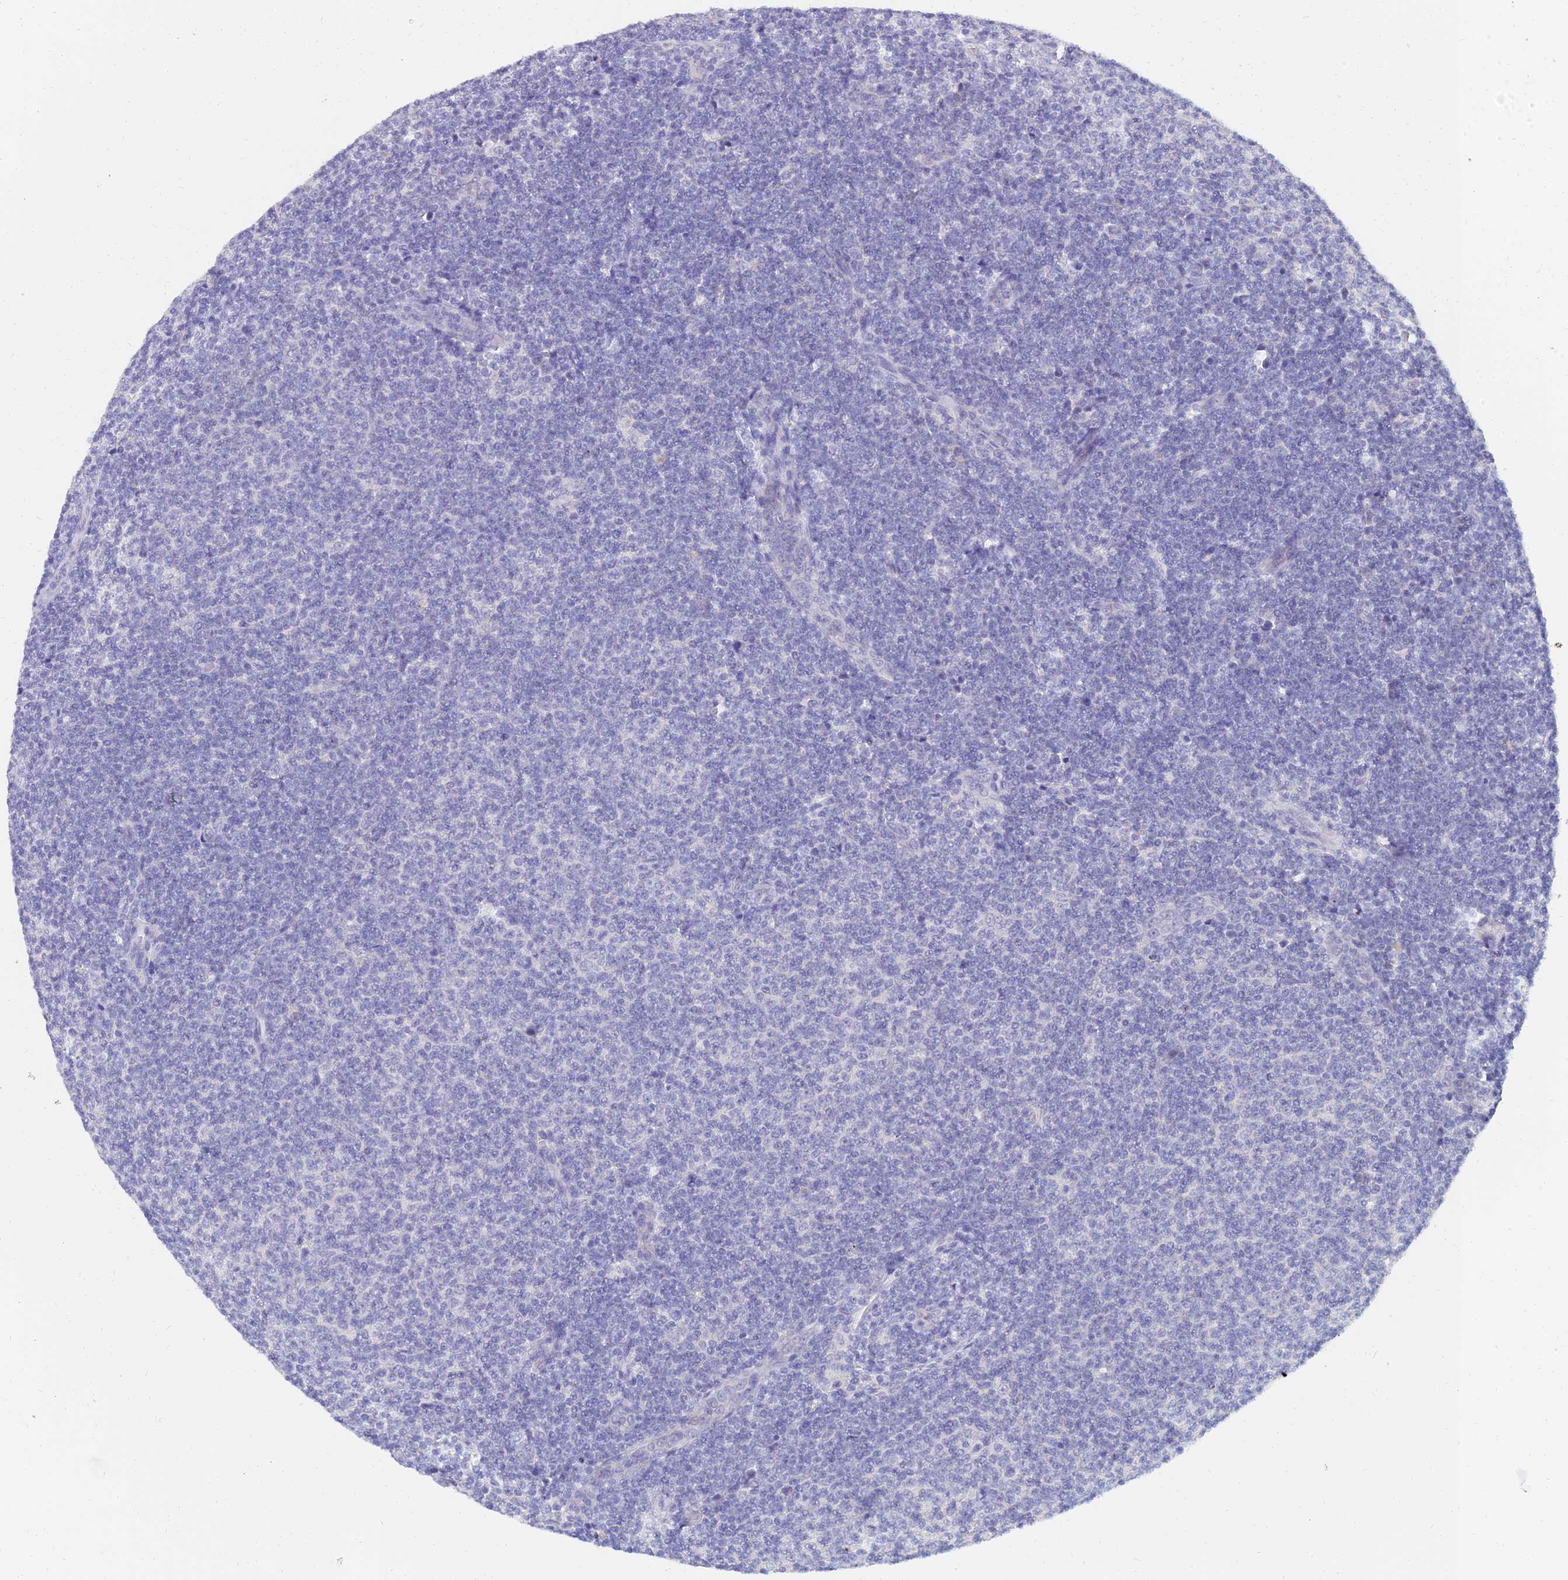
{"staining": {"intensity": "negative", "quantity": "none", "location": "none"}, "tissue": "lymphoma", "cell_type": "Tumor cells", "image_type": "cancer", "snomed": [{"axis": "morphology", "description": "Malignant lymphoma, non-Hodgkin's type, Low grade"}, {"axis": "topography", "description": "Lymph node"}], "caption": "Lymphoma stained for a protein using immunohistochemistry (IHC) displays no staining tumor cells.", "gene": "NPY", "patient": {"sex": "male", "age": 66}}